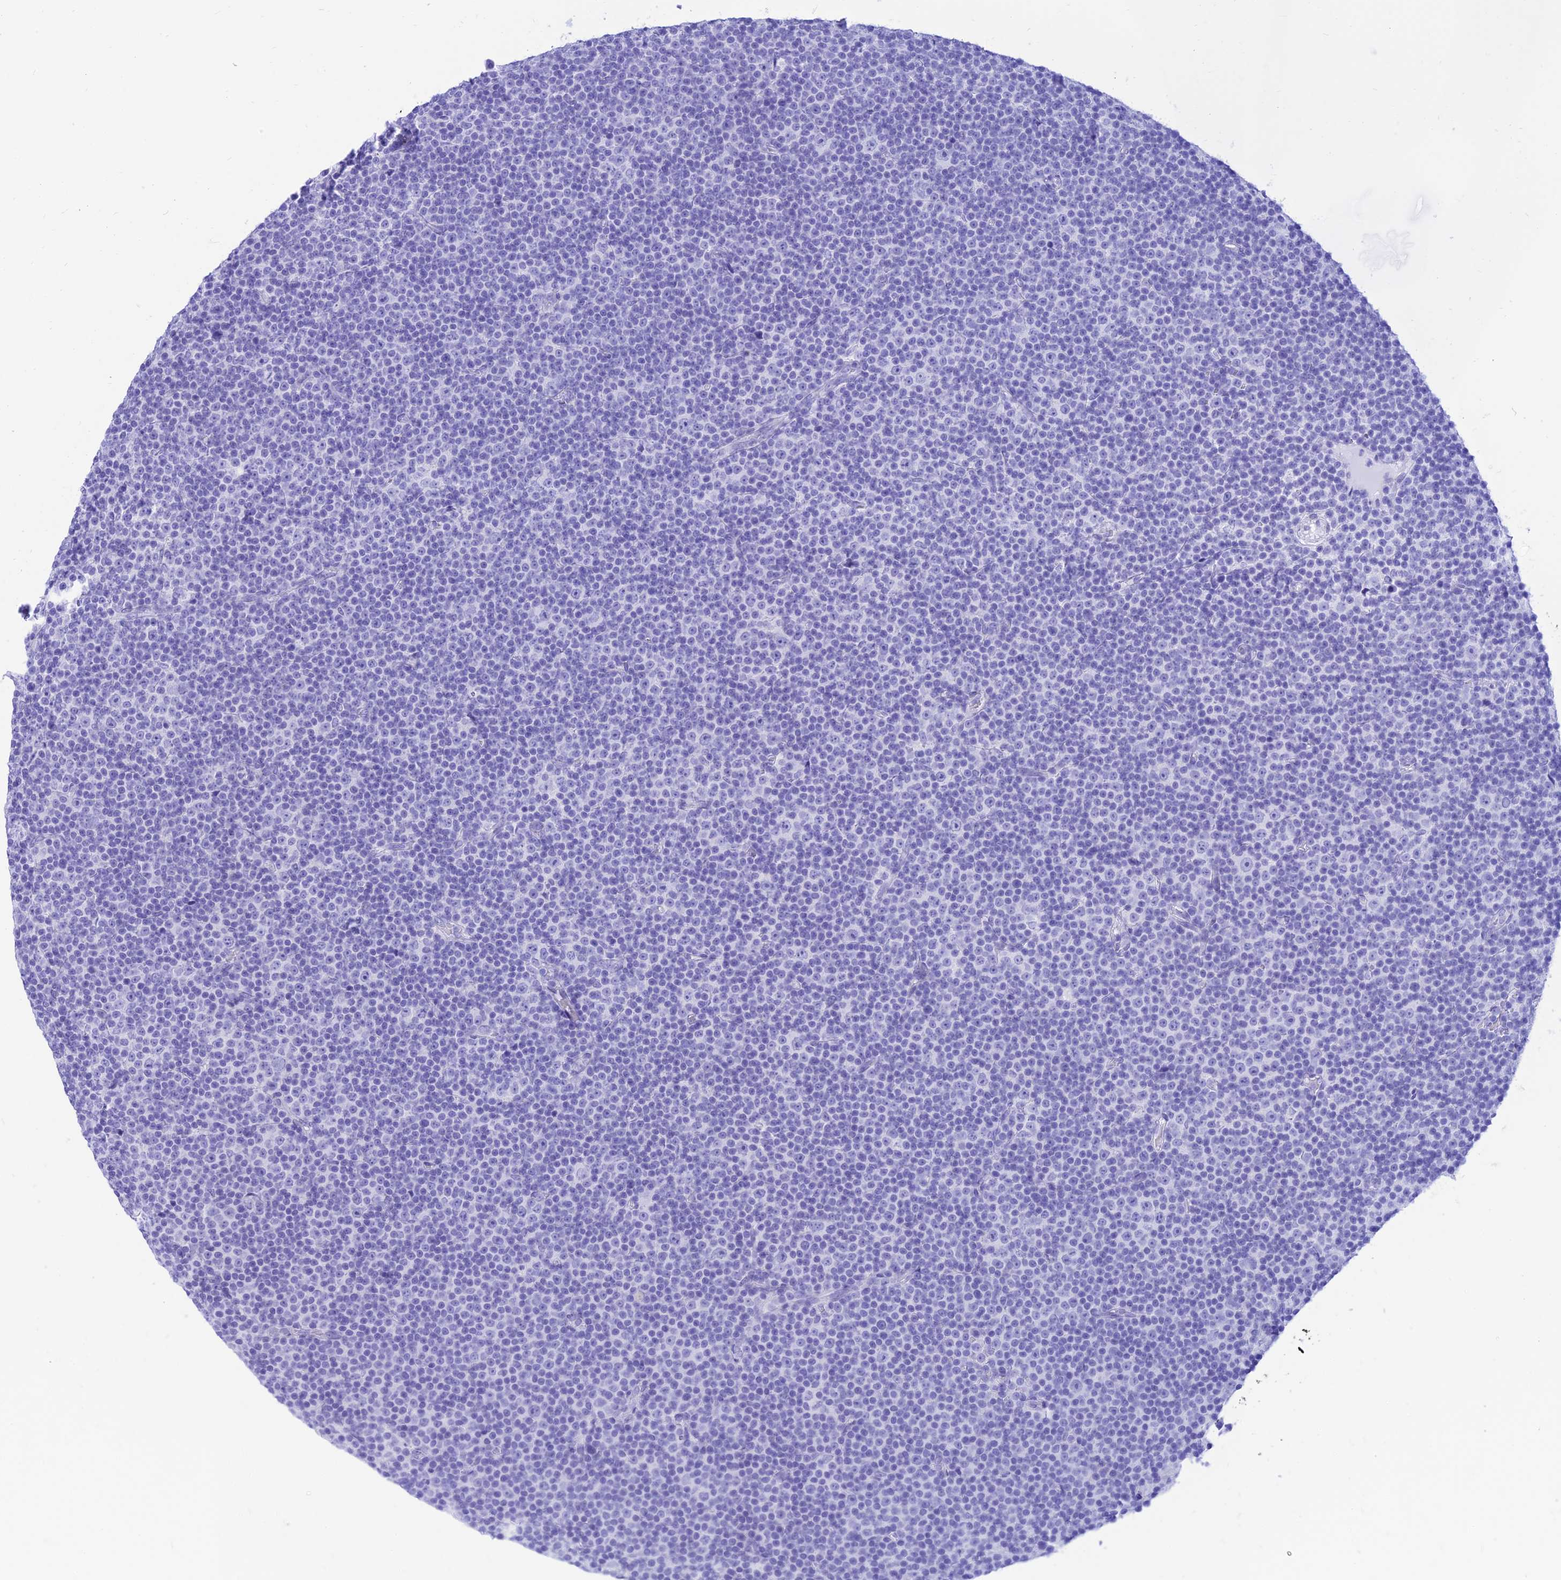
{"staining": {"intensity": "negative", "quantity": "none", "location": "none"}, "tissue": "lymphoma", "cell_type": "Tumor cells", "image_type": "cancer", "snomed": [{"axis": "morphology", "description": "Malignant lymphoma, non-Hodgkin's type, Low grade"}, {"axis": "topography", "description": "Lymph node"}], "caption": "This is a micrograph of IHC staining of low-grade malignant lymphoma, non-Hodgkin's type, which shows no staining in tumor cells.", "gene": "PRNP", "patient": {"sex": "female", "age": 67}}